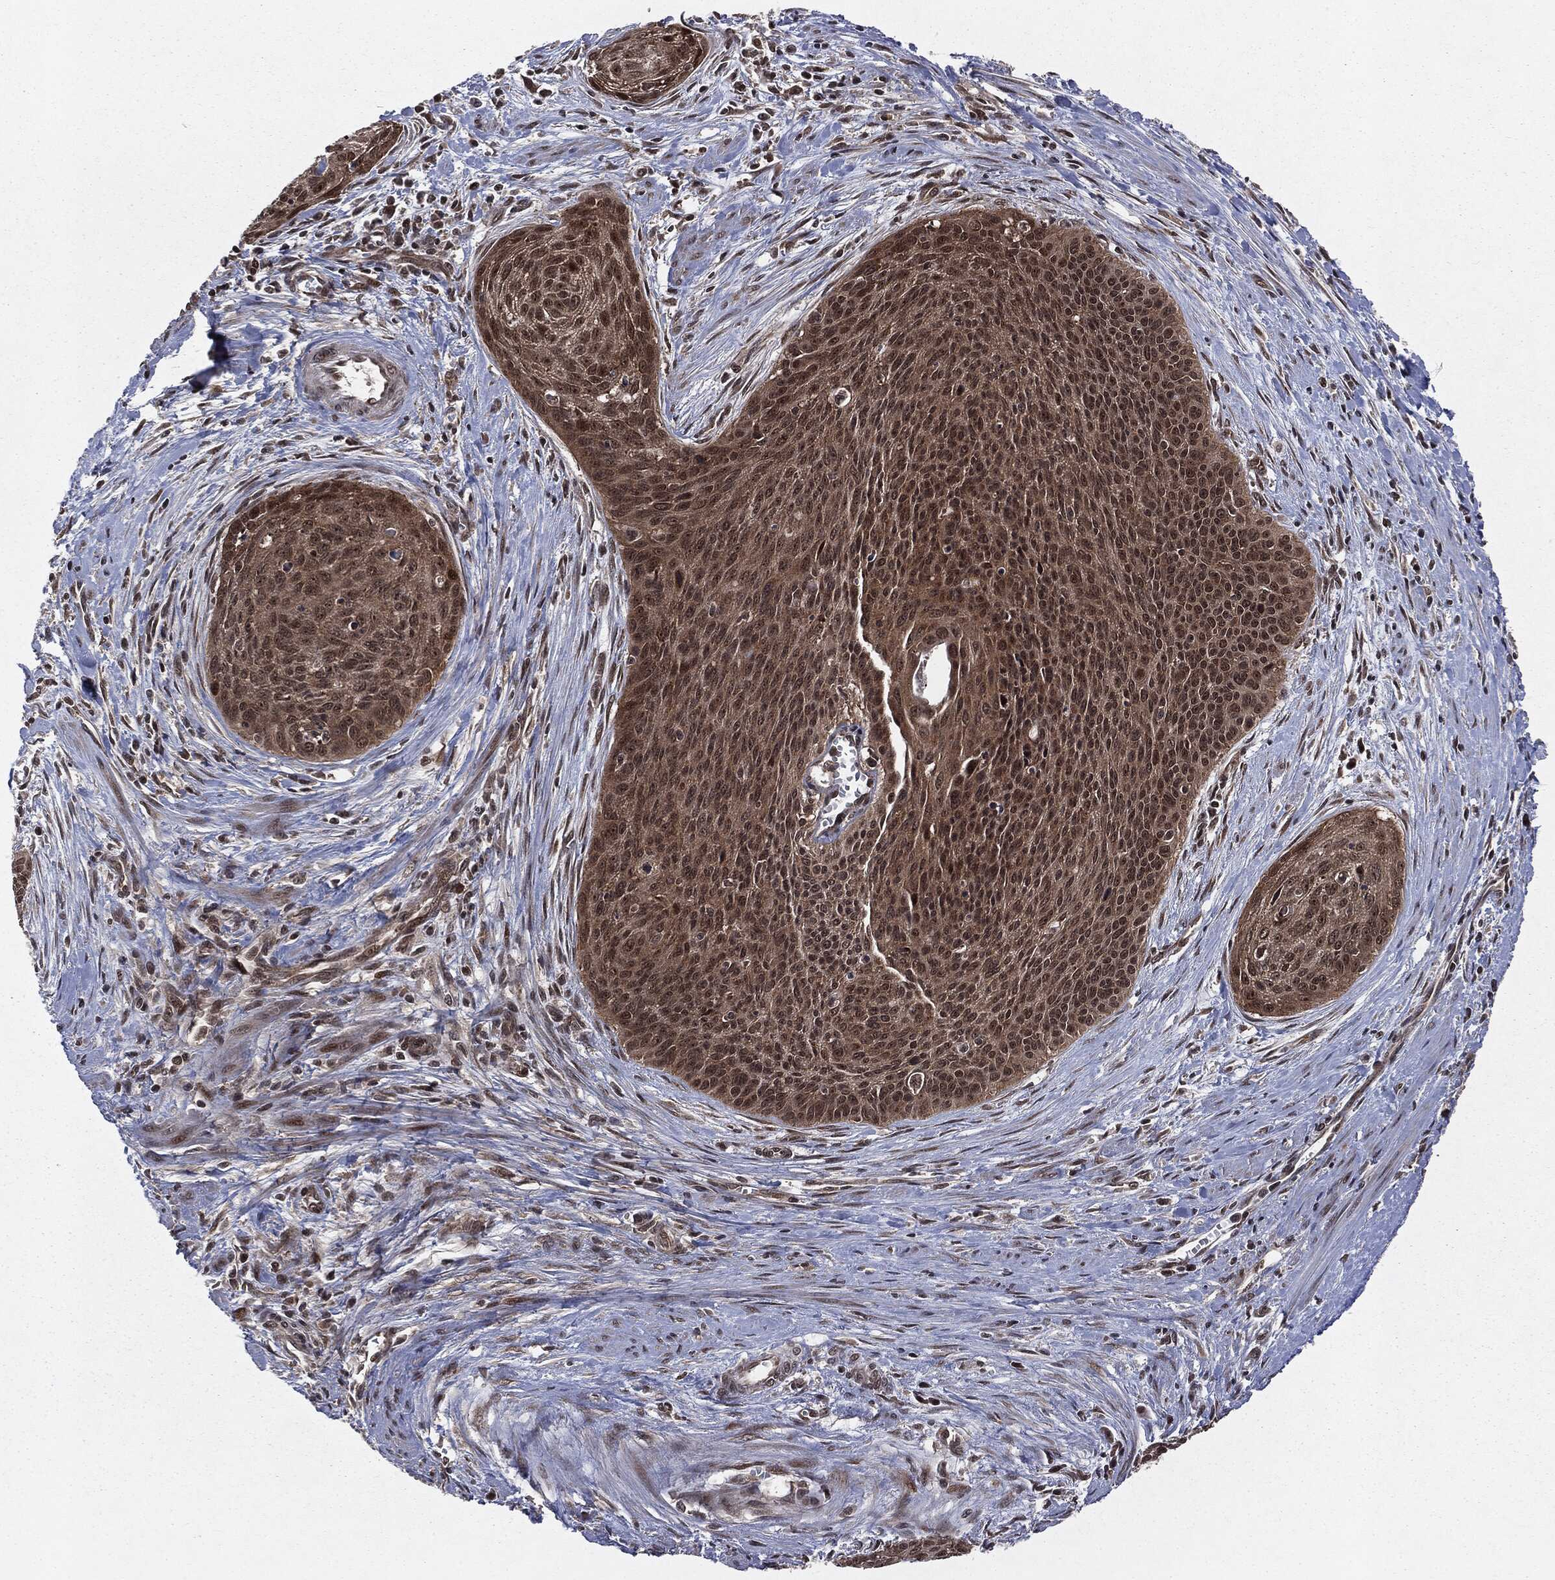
{"staining": {"intensity": "strong", "quantity": "25%-75%", "location": "cytoplasmic/membranous,nuclear"}, "tissue": "cervical cancer", "cell_type": "Tumor cells", "image_type": "cancer", "snomed": [{"axis": "morphology", "description": "Squamous cell carcinoma, NOS"}, {"axis": "topography", "description": "Cervix"}], "caption": "Brown immunohistochemical staining in human squamous cell carcinoma (cervical) exhibits strong cytoplasmic/membranous and nuclear expression in about 25%-75% of tumor cells. (brown staining indicates protein expression, while blue staining denotes nuclei).", "gene": "STAU2", "patient": {"sex": "female", "age": 55}}